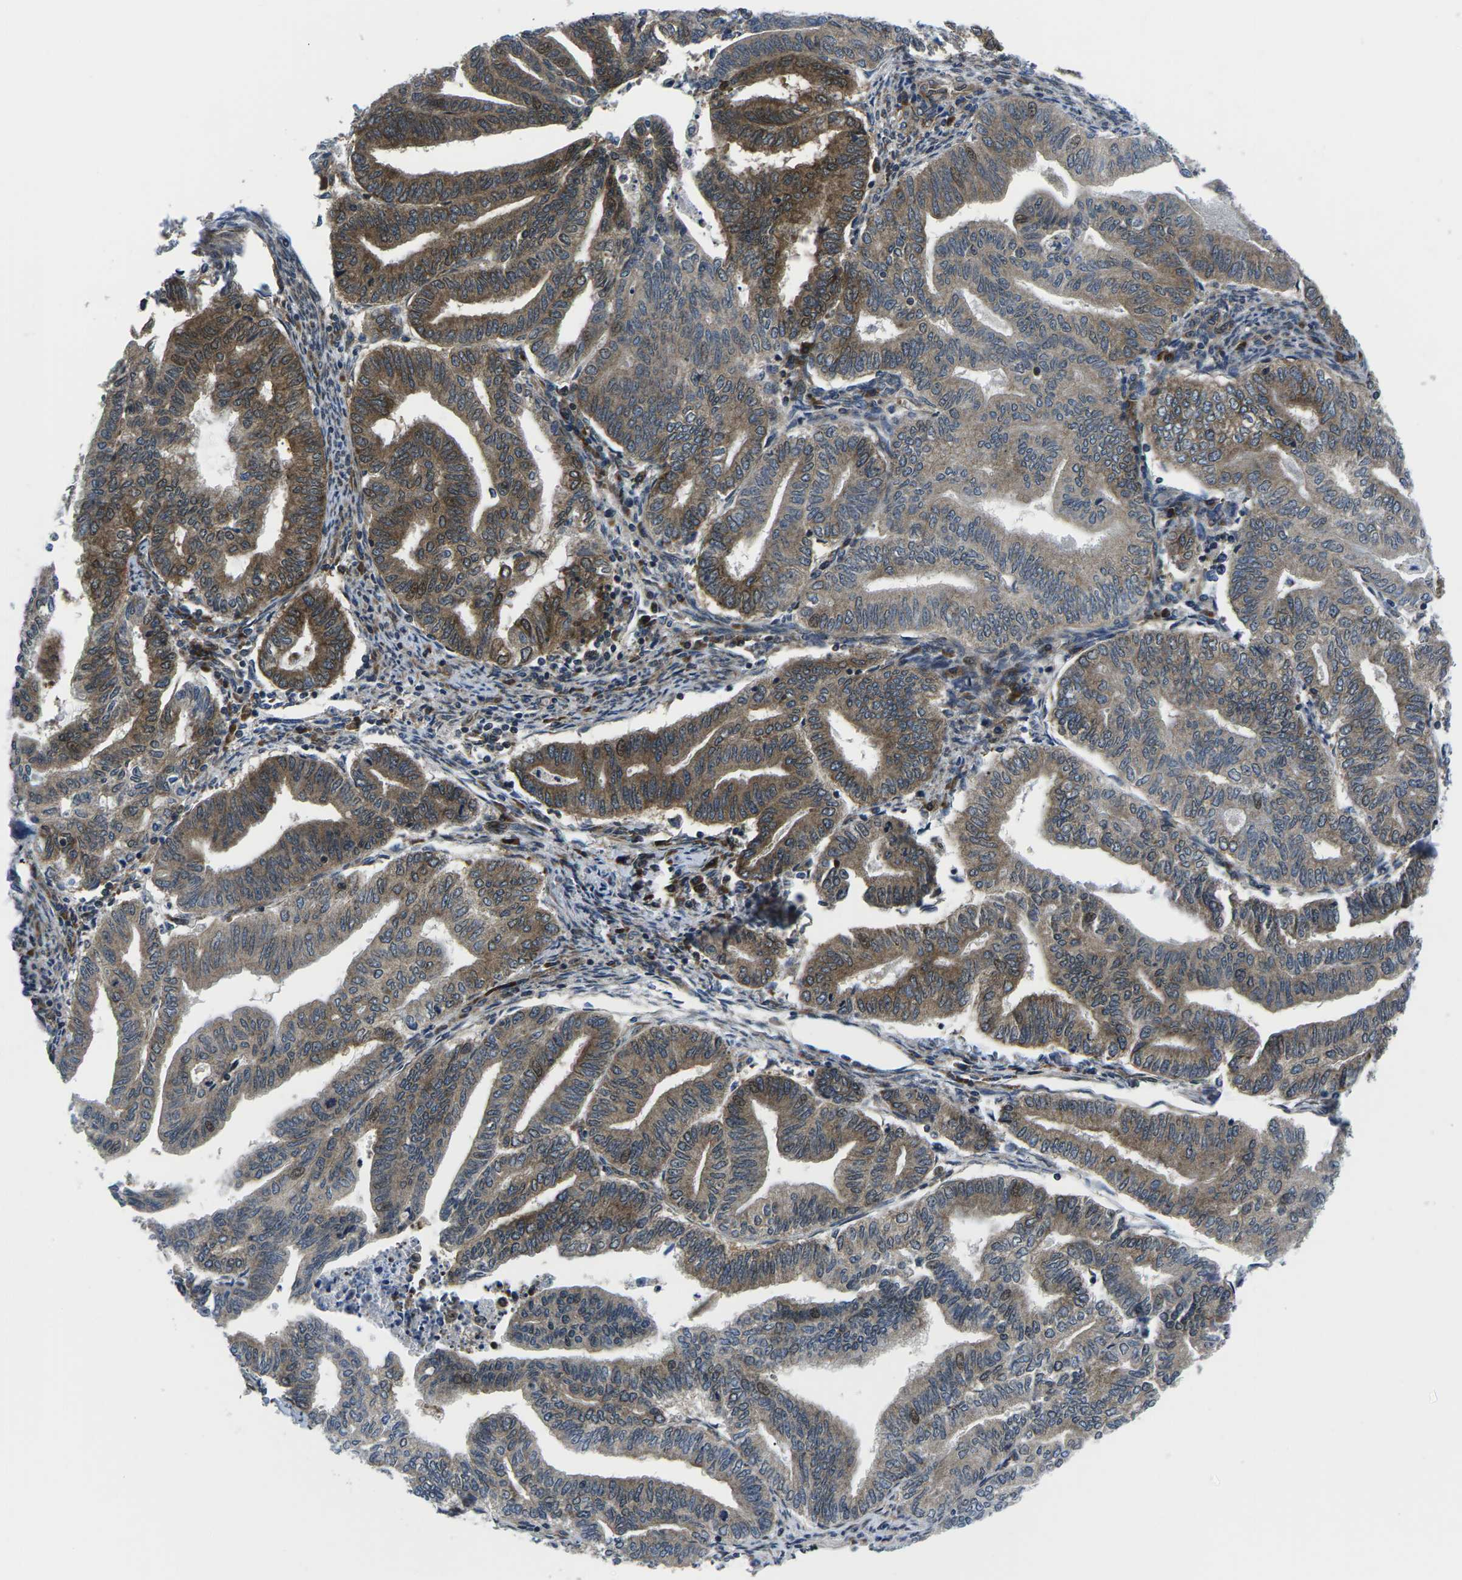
{"staining": {"intensity": "strong", "quantity": ">75%", "location": "cytoplasmic/membranous,nuclear"}, "tissue": "endometrial cancer", "cell_type": "Tumor cells", "image_type": "cancer", "snomed": [{"axis": "morphology", "description": "Adenocarcinoma, NOS"}, {"axis": "topography", "description": "Endometrium"}], "caption": "High-power microscopy captured an immunohistochemistry photomicrograph of endometrial adenocarcinoma, revealing strong cytoplasmic/membranous and nuclear positivity in approximately >75% of tumor cells.", "gene": "EIF4E", "patient": {"sex": "female", "age": 79}}